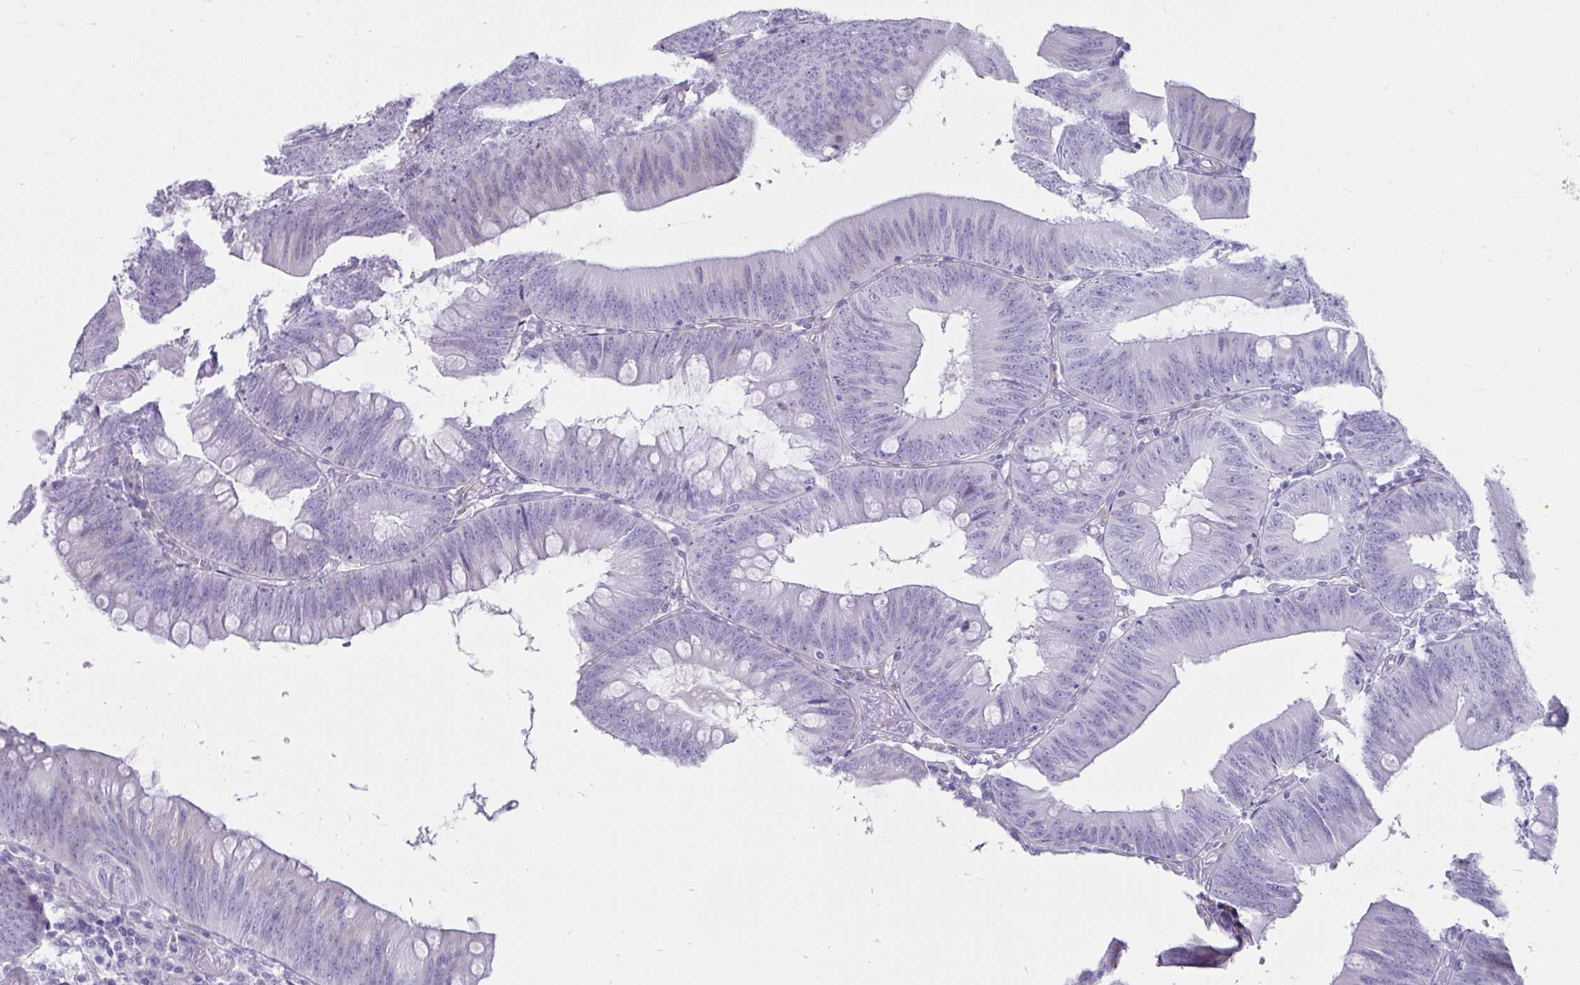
{"staining": {"intensity": "negative", "quantity": "none", "location": "none"}, "tissue": "colorectal cancer", "cell_type": "Tumor cells", "image_type": "cancer", "snomed": [{"axis": "morphology", "description": "Adenocarcinoma, NOS"}, {"axis": "topography", "description": "Colon"}], "caption": "Immunohistochemistry of human colorectal cancer shows no staining in tumor cells.", "gene": "GRXCR2", "patient": {"sex": "male", "age": 84}}